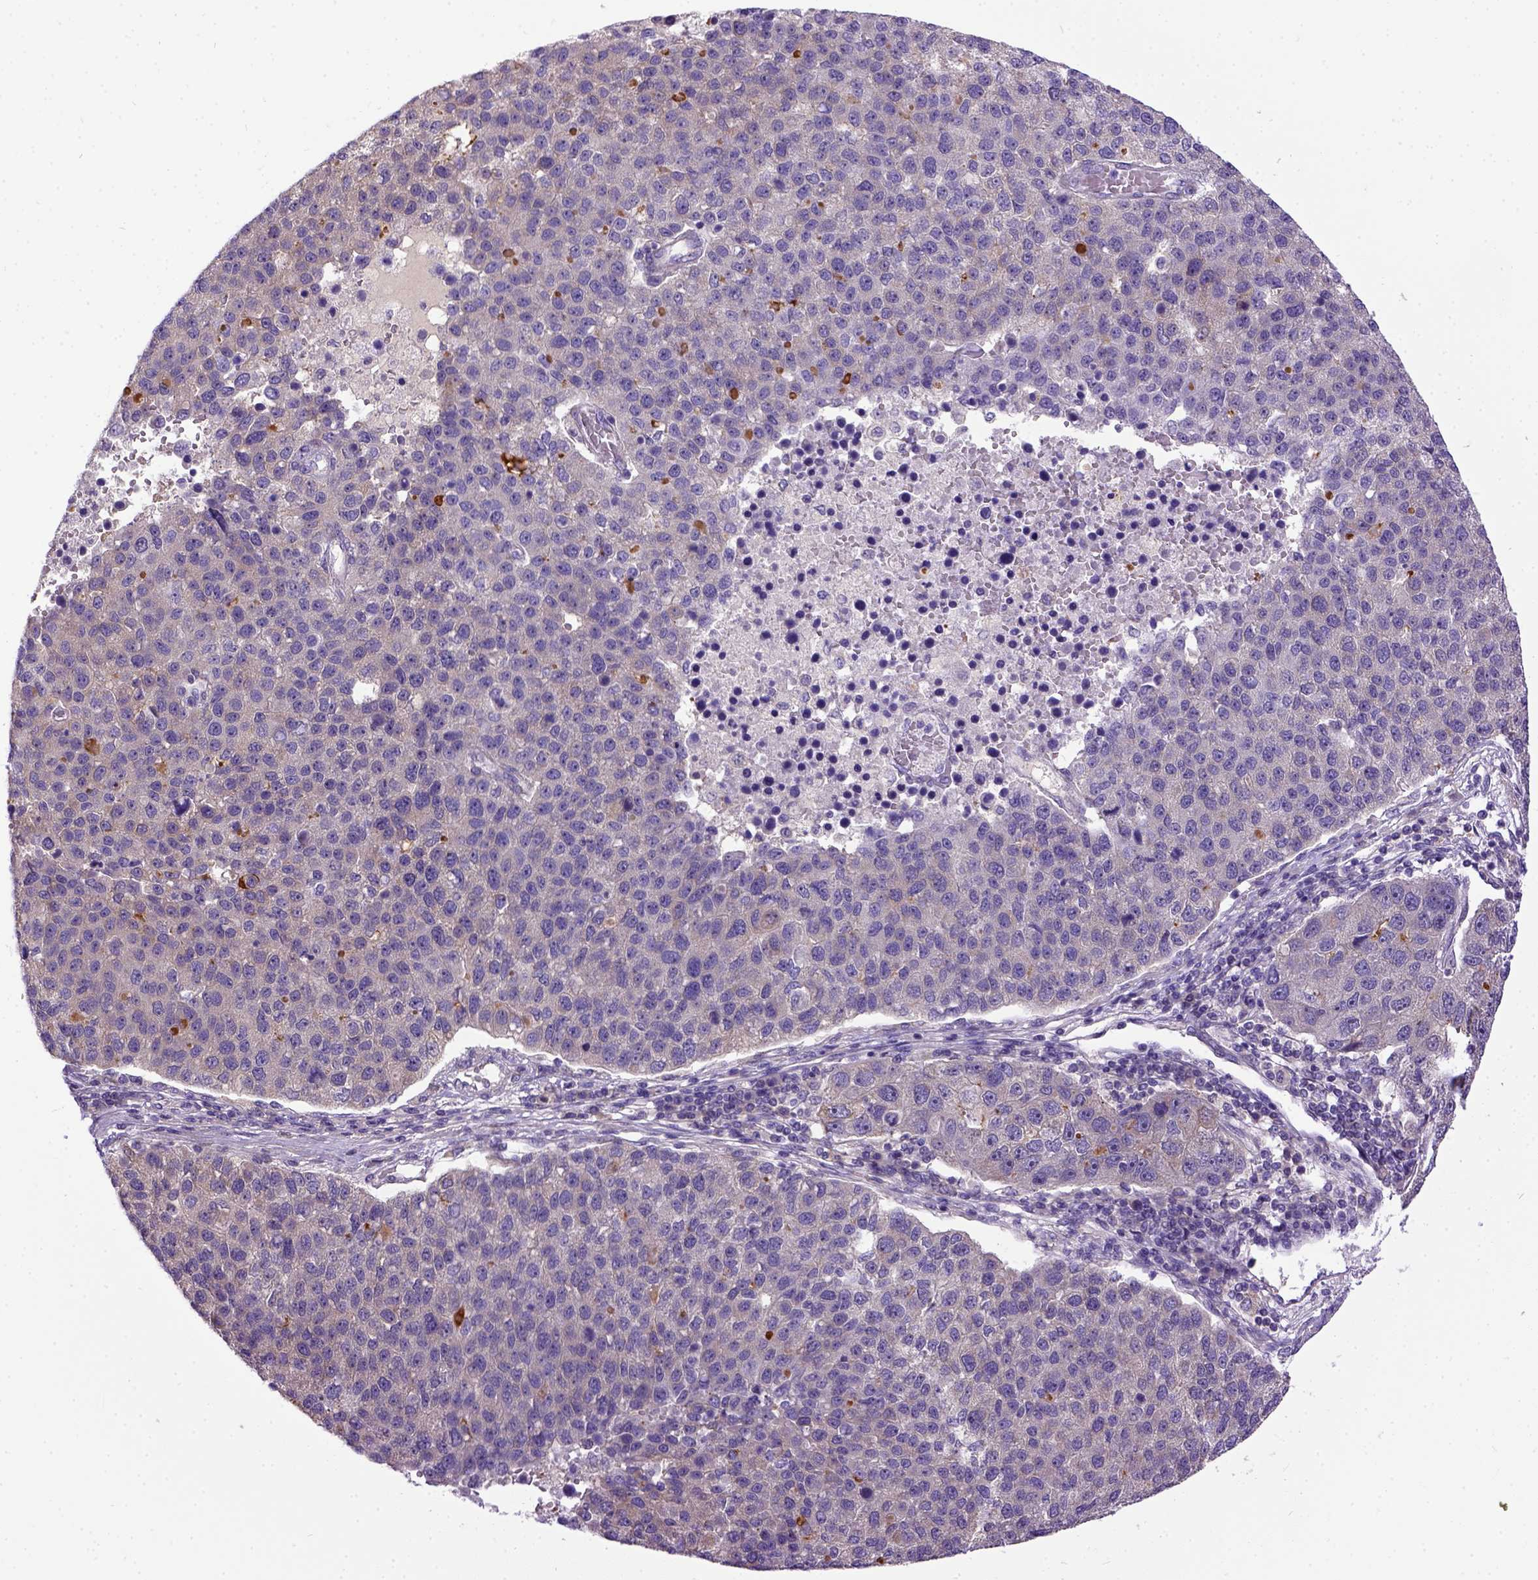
{"staining": {"intensity": "moderate", "quantity": "<25%", "location": "cytoplasmic/membranous"}, "tissue": "pancreatic cancer", "cell_type": "Tumor cells", "image_type": "cancer", "snomed": [{"axis": "morphology", "description": "Adenocarcinoma, NOS"}, {"axis": "topography", "description": "Pancreas"}], "caption": "Immunohistochemistry of adenocarcinoma (pancreatic) shows low levels of moderate cytoplasmic/membranous positivity in about <25% of tumor cells.", "gene": "NEK5", "patient": {"sex": "female", "age": 61}}